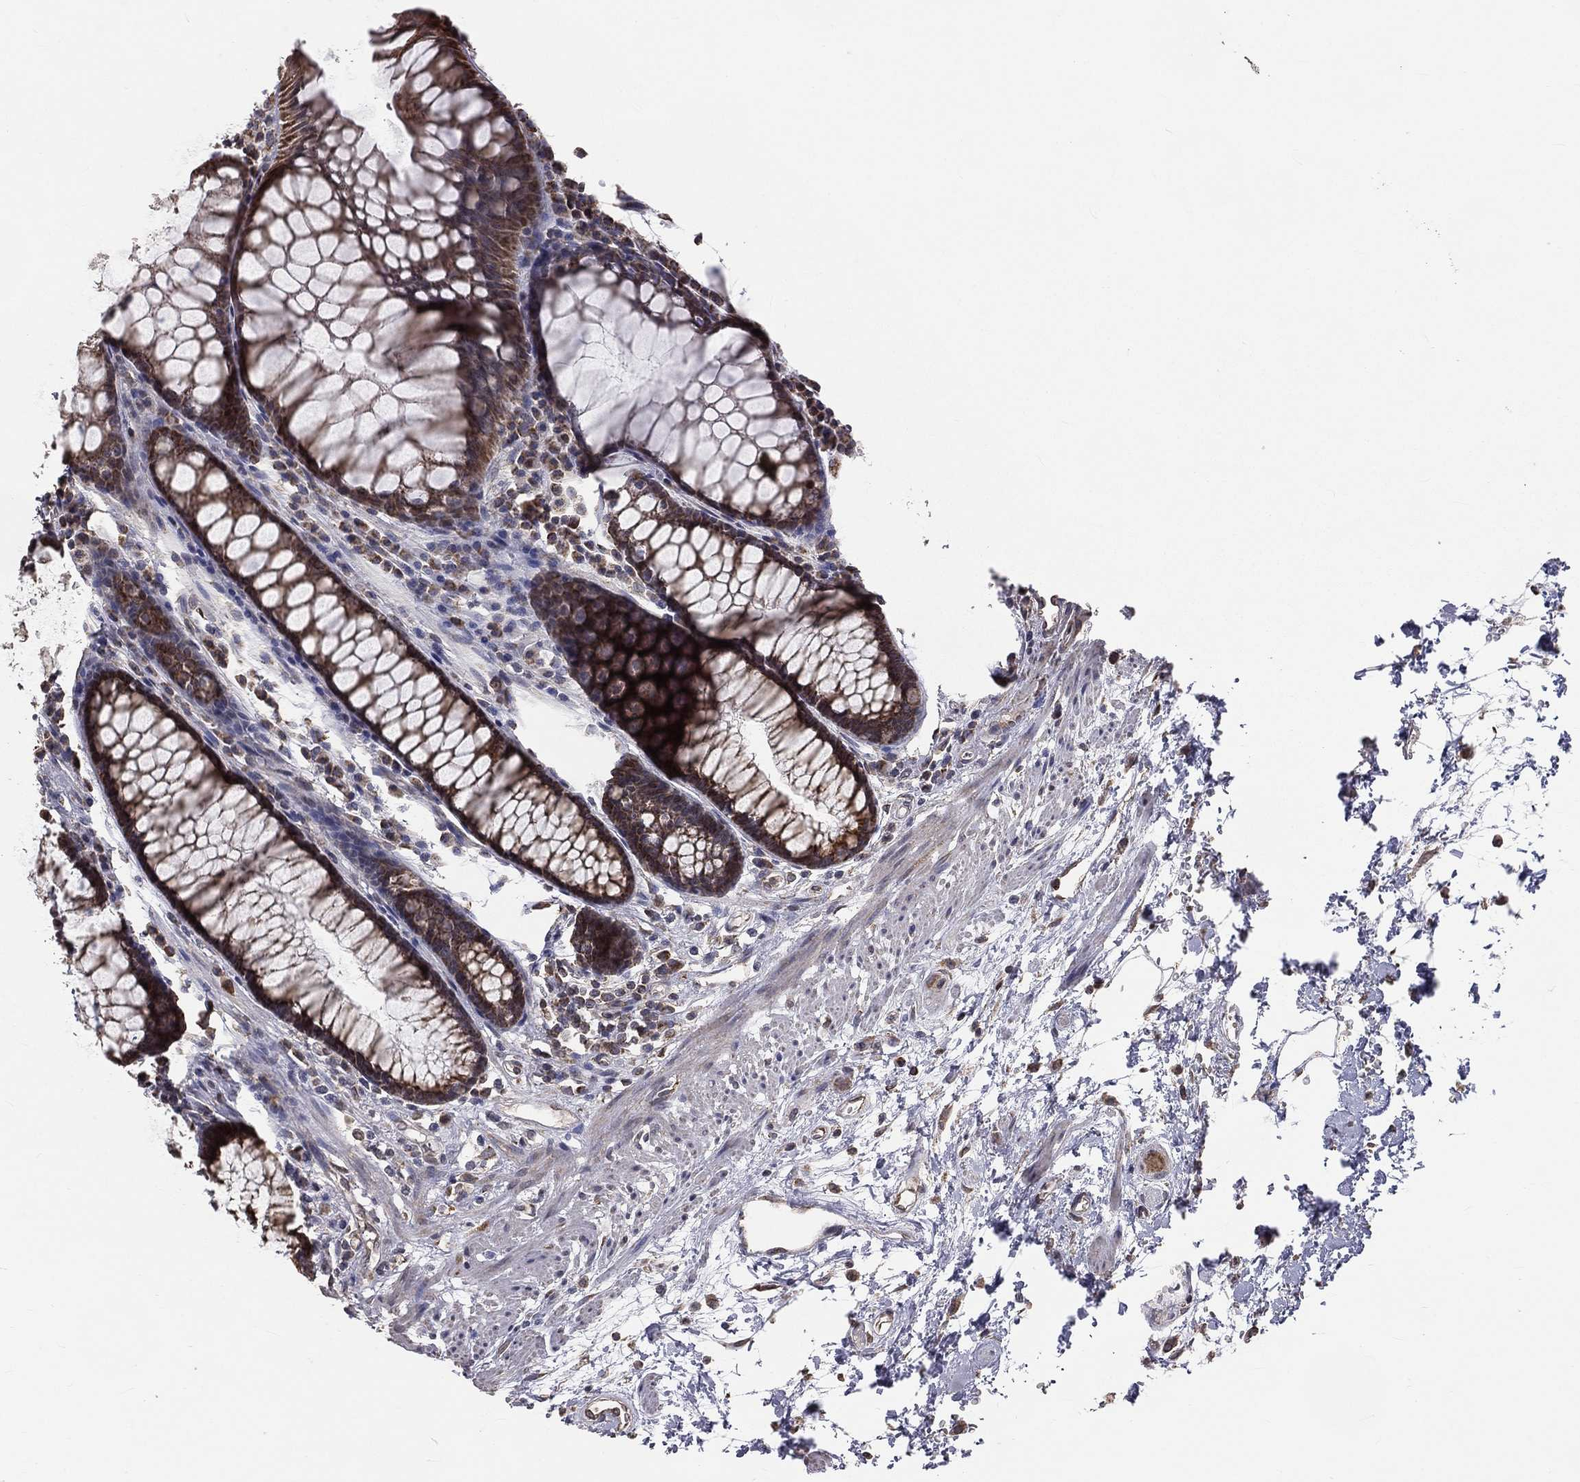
{"staining": {"intensity": "strong", "quantity": ">75%", "location": "cytoplasmic/membranous"}, "tissue": "rectum", "cell_type": "Glandular cells", "image_type": "normal", "snomed": [{"axis": "morphology", "description": "Normal tissue, NOS"}, {"axis": "topography", "description": "Rectum"}], "caption": "Strong cytoplasmic/membranous protein staining is appreciated in about >75% of glandular cells in rectum. The staining was performed using DAB (3,3'-diaminobenzidine) to visualize the protein expression in brown, while the nuclei were stained in blue with hematoxylin (Magnification: 20x).", "gene": "MRPL46", "patient": {"sex": "female", "age": 68}}